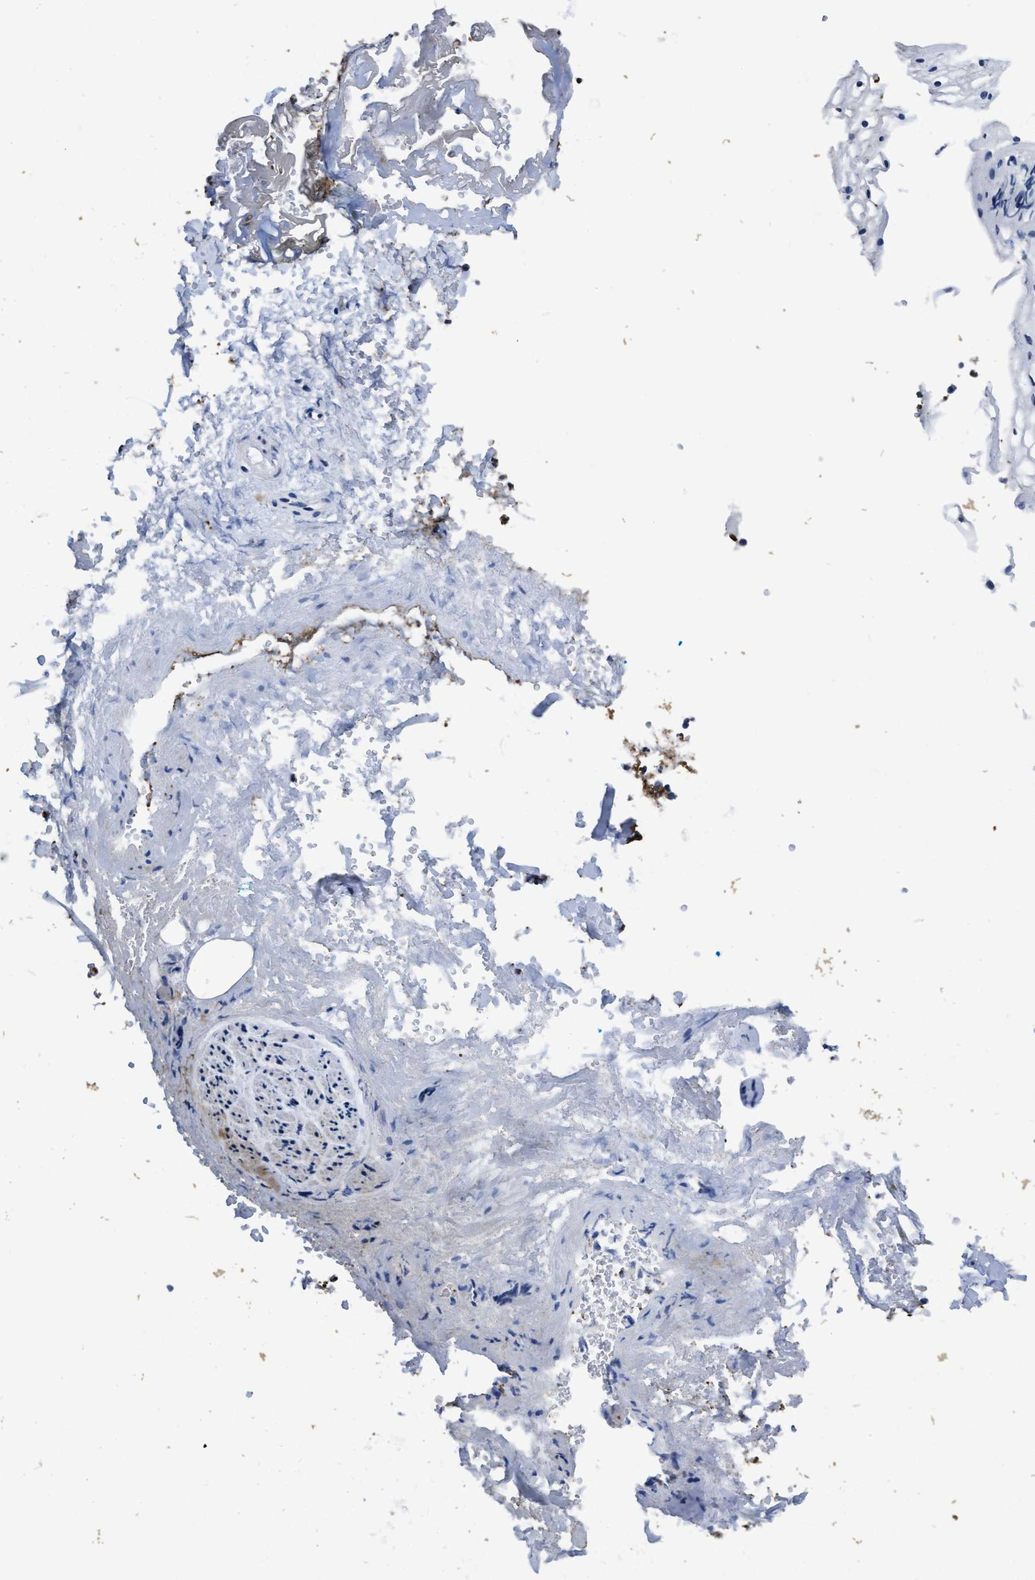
{"staining": {"intensity": "negative", "quantity": "none", "location": "none"}, "tissue": "vagina", "cell_type": "Squamous epithelial cells", "image_type": "normal", "snomed": [{"axis": "morphology", "description": "Normal tissue, NOS"}, {"axis": "topography", "description": "Vagina"}], "caption": "This is an immunohistochemistry (IHC) micrograph of unremarkable human vagina. There is no expression in squamous epithelial cells.", "gene": "ITGA2B", "patient": {"sex": "female", "age": 34}}